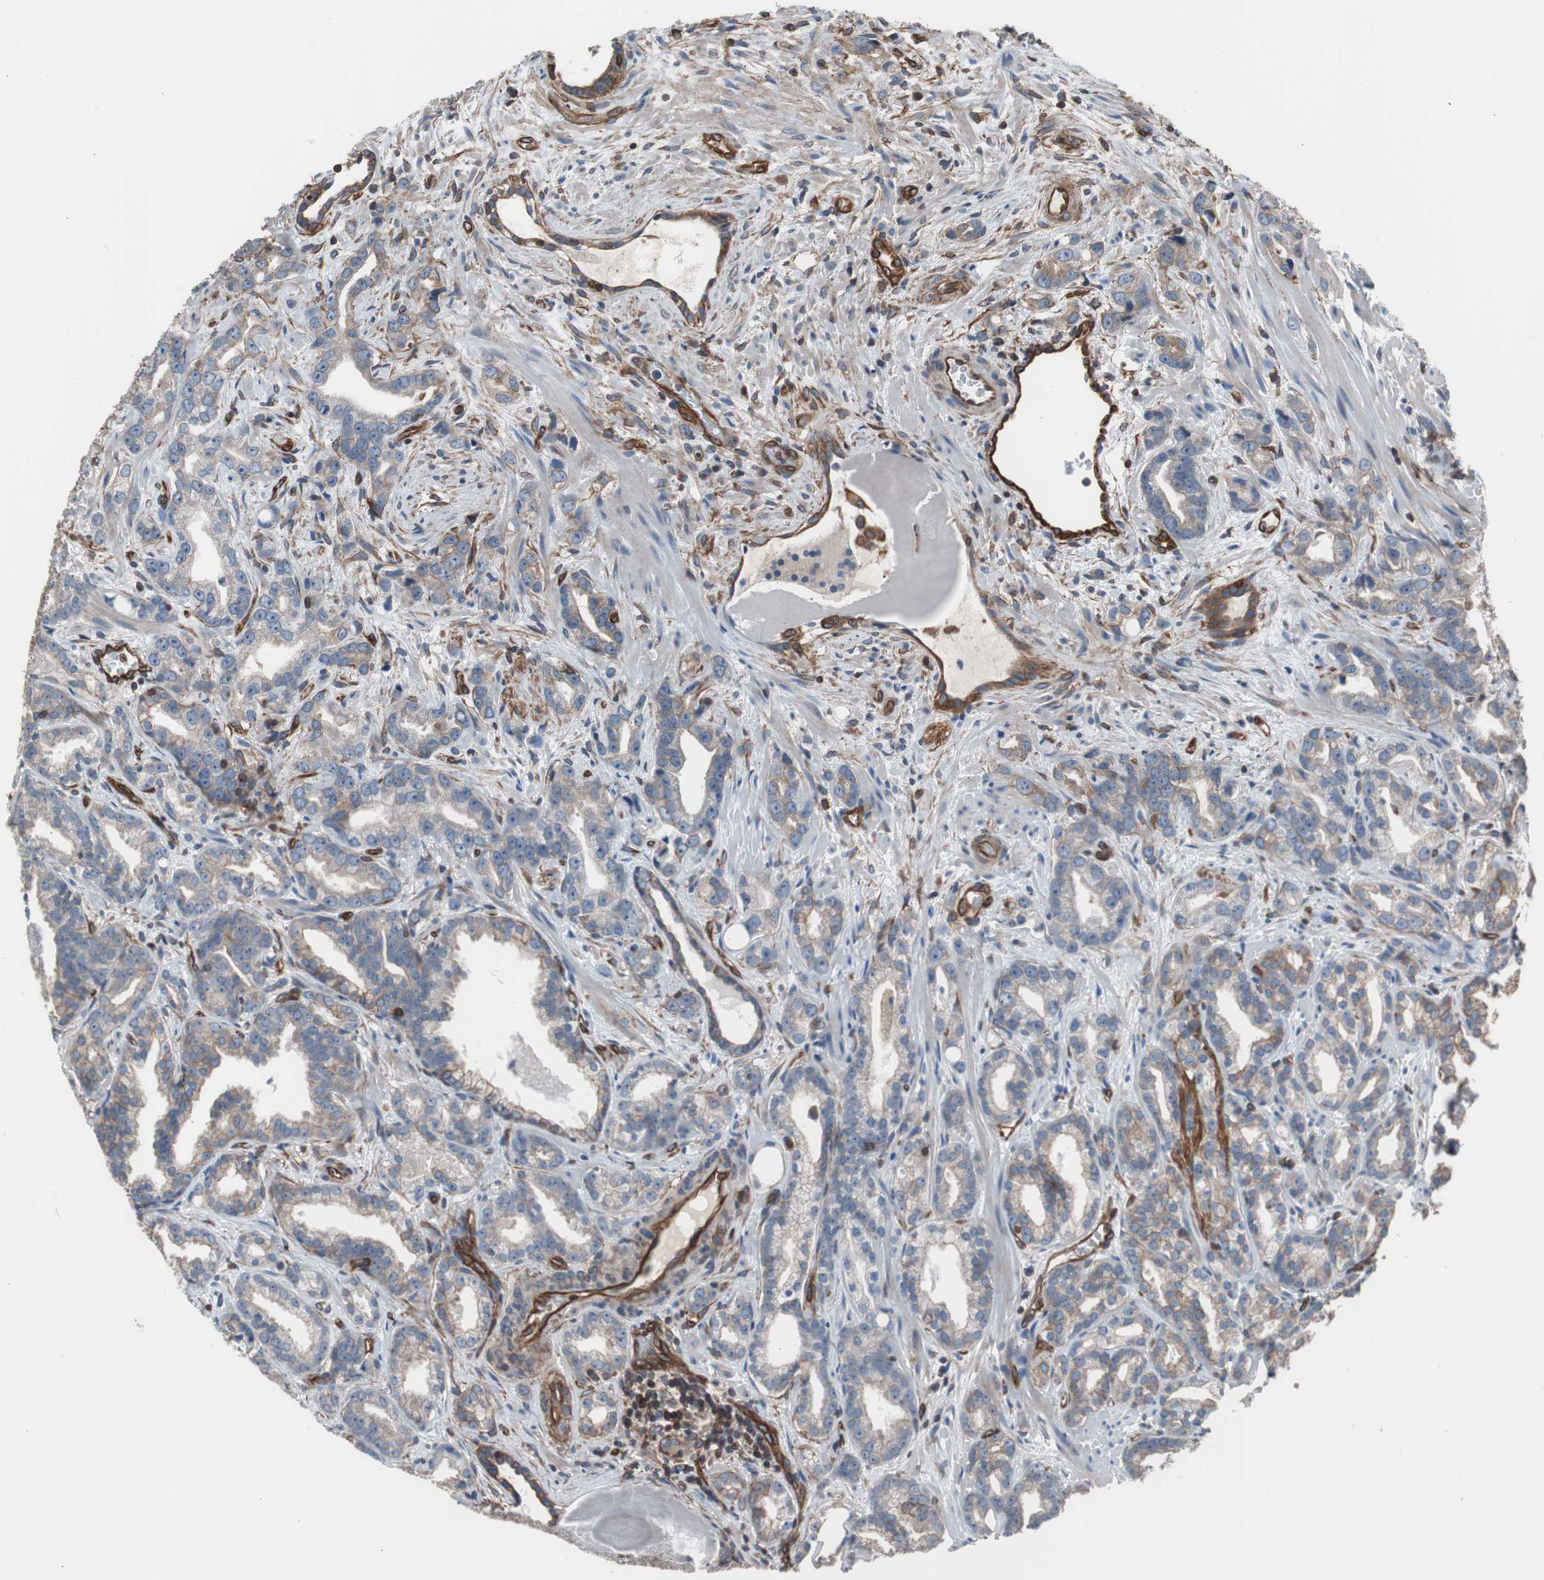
{"staining": {"intensity": "moderate", "quantity": "25%-75%", "location": "cytoplasmic/membranous"}, "tissue": "prostate cancer", "cell_type": "Tumor cells", "image_type": "cancer", "snomed": [{"axis": "morphology", "description": "Adenocarcinoma, Low grade"}, {"axis": "topography", "description": "Prostate"}], "caption": "IHC of prostate cancer (low-grade adenocarcinoma) demonstrates medium levels of moderate cytoplasmic/membranous staining in approximately 25%-75% of tumor cells.", "gene": "KIF3B", "patient": {"sex": "male", "age": 63}}